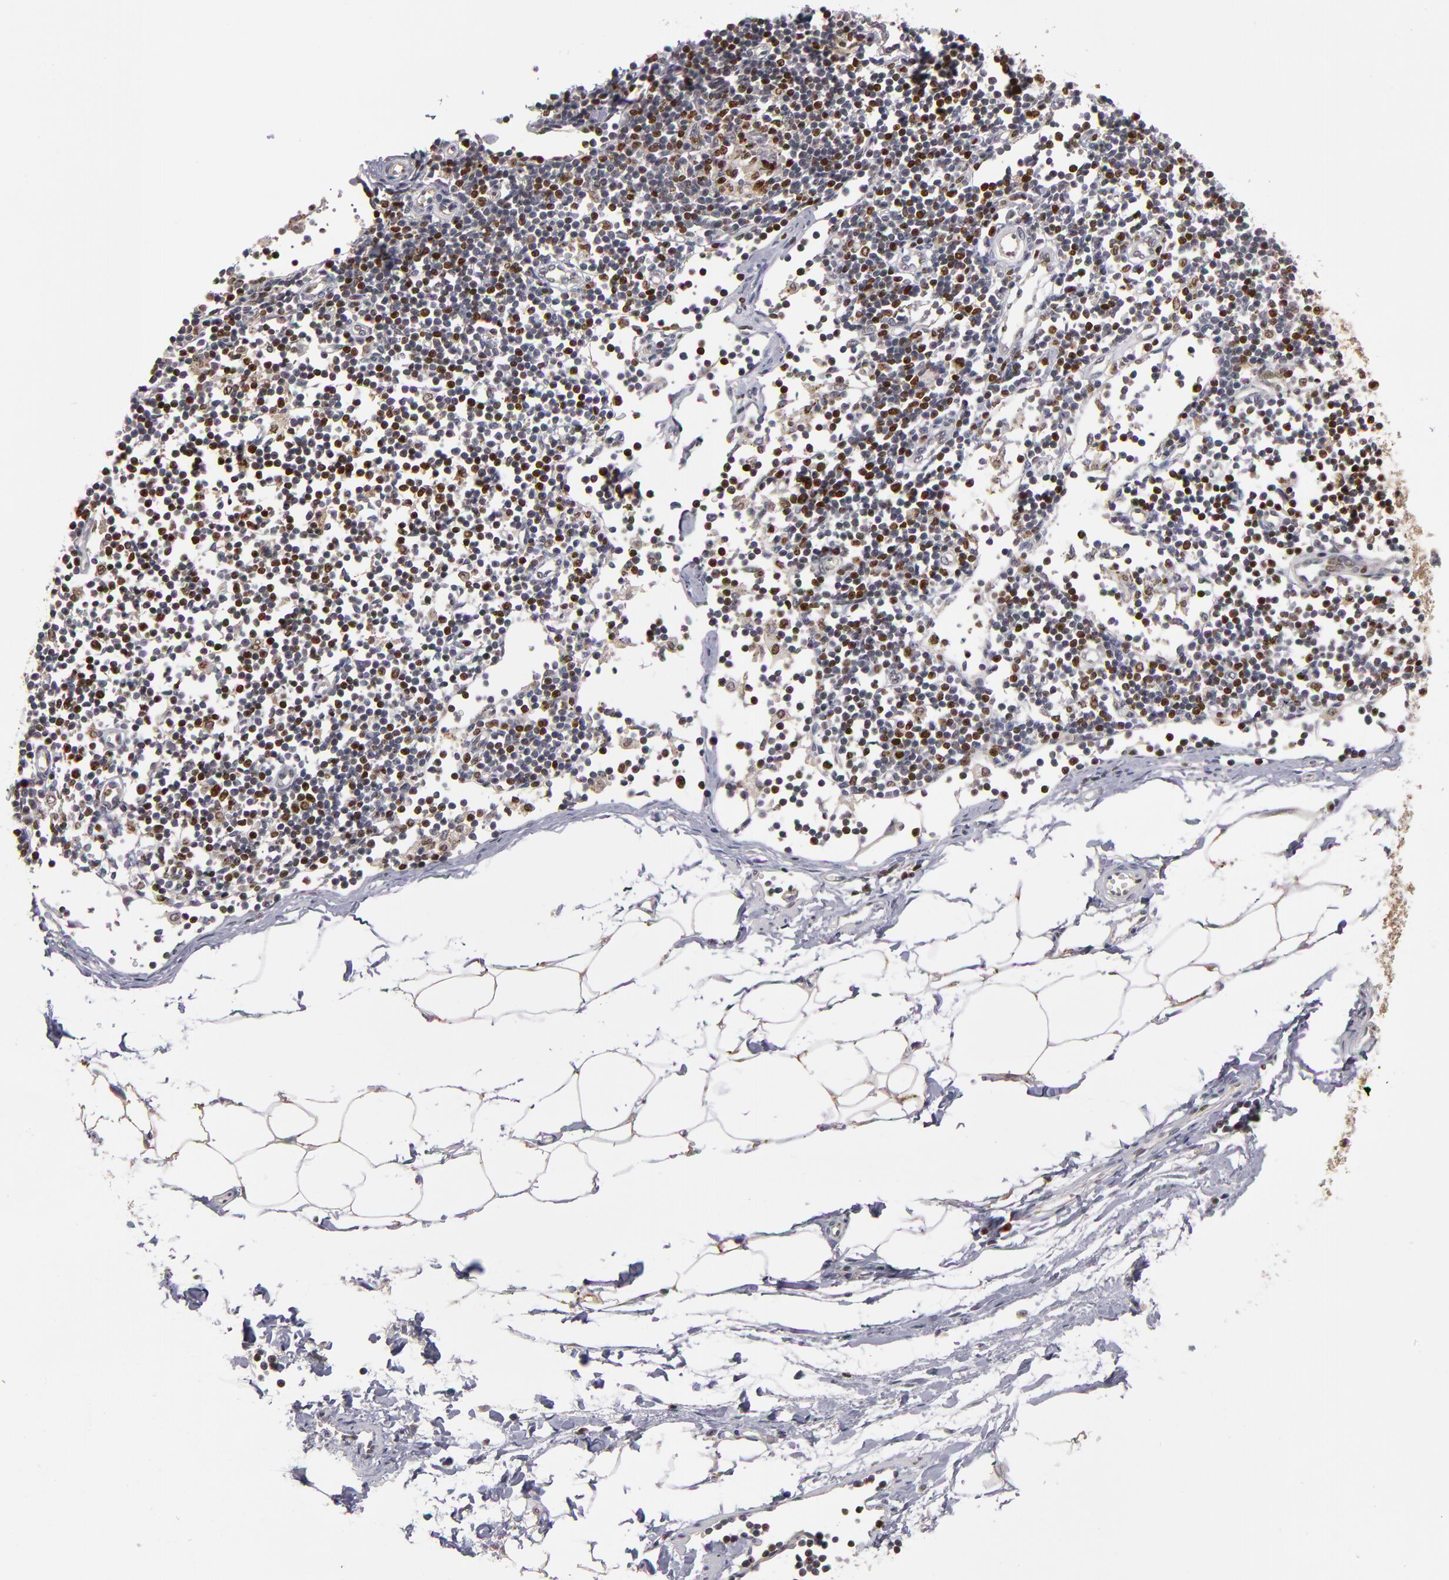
{"staining": {"intensity": "moderate", "quantity": ">75%", "location": "cytoplasmic/membranous,nuclear"}, "tissue": "adipose tissue", "cell_type": "Adipocytes", "image_type": "normal", "snomed": [{"axis": "morphology", "description": "Normal tissue, NOS"}, {"axis": "morphology", "description": "Adenocarcinoma, NOS"}, {"axis": "topography", "description": "Colon"}, {"axis": "topography", "description": "Peripheral nerve tissue"}], "caption": "Adipose tissue stained for a protein (brown) demonstrates moderate cytoplasmic/membranous,nuclear positive expression in approximately >75% of adipocytes.", "gene": "KDM6A", "patient": {"sex": "male", "age": 14}}